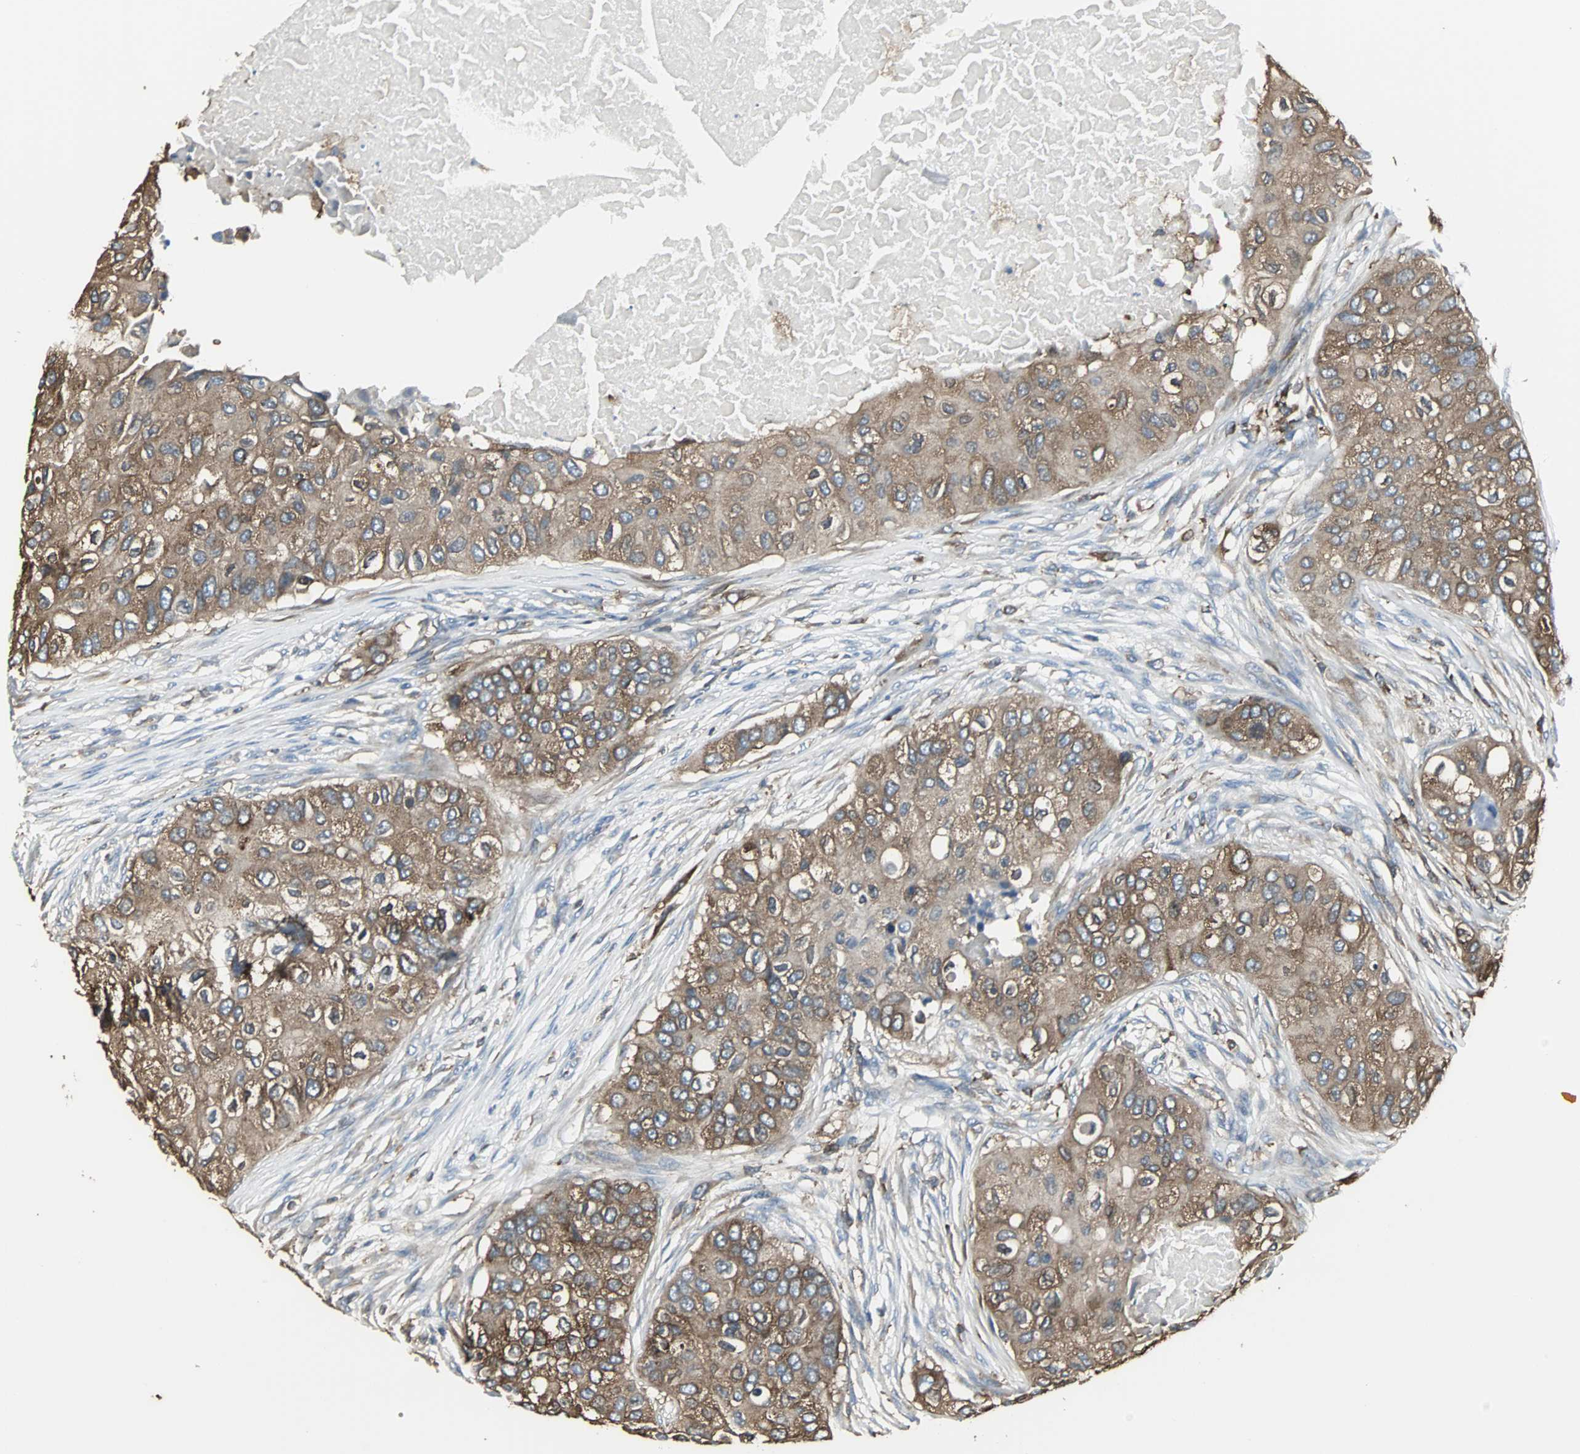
{"staining": {"intensity": "strong", "quantity": ">75%", "location": "cytoplasmic/membranous"}, "tissue": "breast cancer", "cell_type": "Tumor cells", "image_type": "cancer", "snomed": [{"axis": "morphology", "description": "Normal tissue, NOS"}, {"axis": "morphology", "description": "Duct carcinoma"}, {"axis": "topography", "description": "Breast"}], "caption": "Immunohistochemical staining of breast intraductal carcinoma reveals strong cytoplasmic/membranous protein staining in about >75% of tumor cells. (Brightfield microscopy of DAB IHC at high magnification).", "gene": "LRRFIP1", "patient": {"sex": "female", "age": 49}}